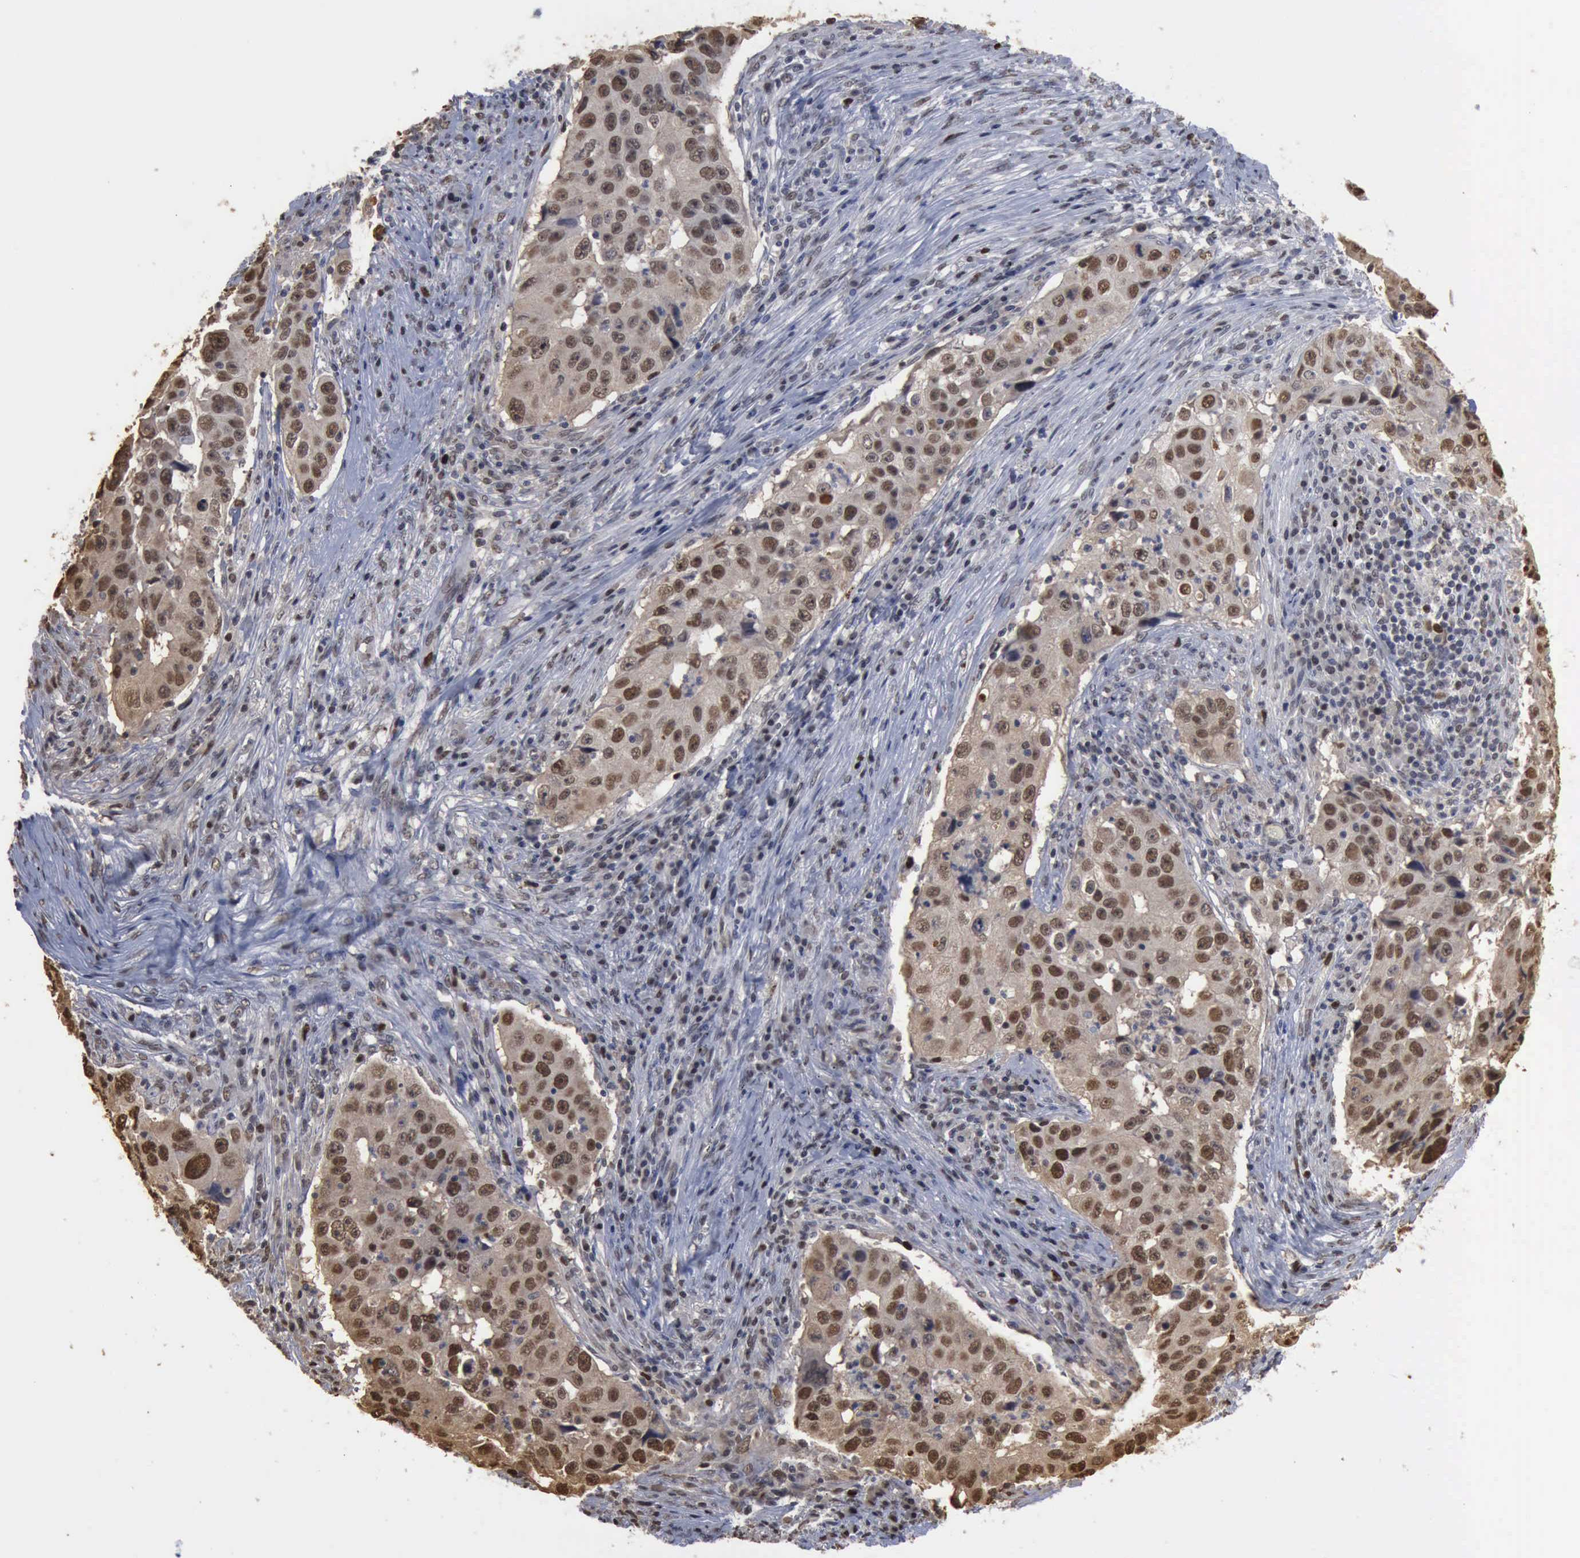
{"staining": {"intensity": "moderate", "quantity": ">75%", "location": "nuclear"}, "tissue": "lung cancer", "cell_type": "Tumor cells", "image_type": "cancer", "snomed": [{"axis": "morphology", "description": "Squamous cell carcinoma, NOS"}, {"axis": "topography", "description": "Lung"}], "caption": "Human lung cancer stained with a protein marker shows moderate staining in tumor cells.", "gene": "PCNA", "patient": {"sex": "male", "age": 64}}